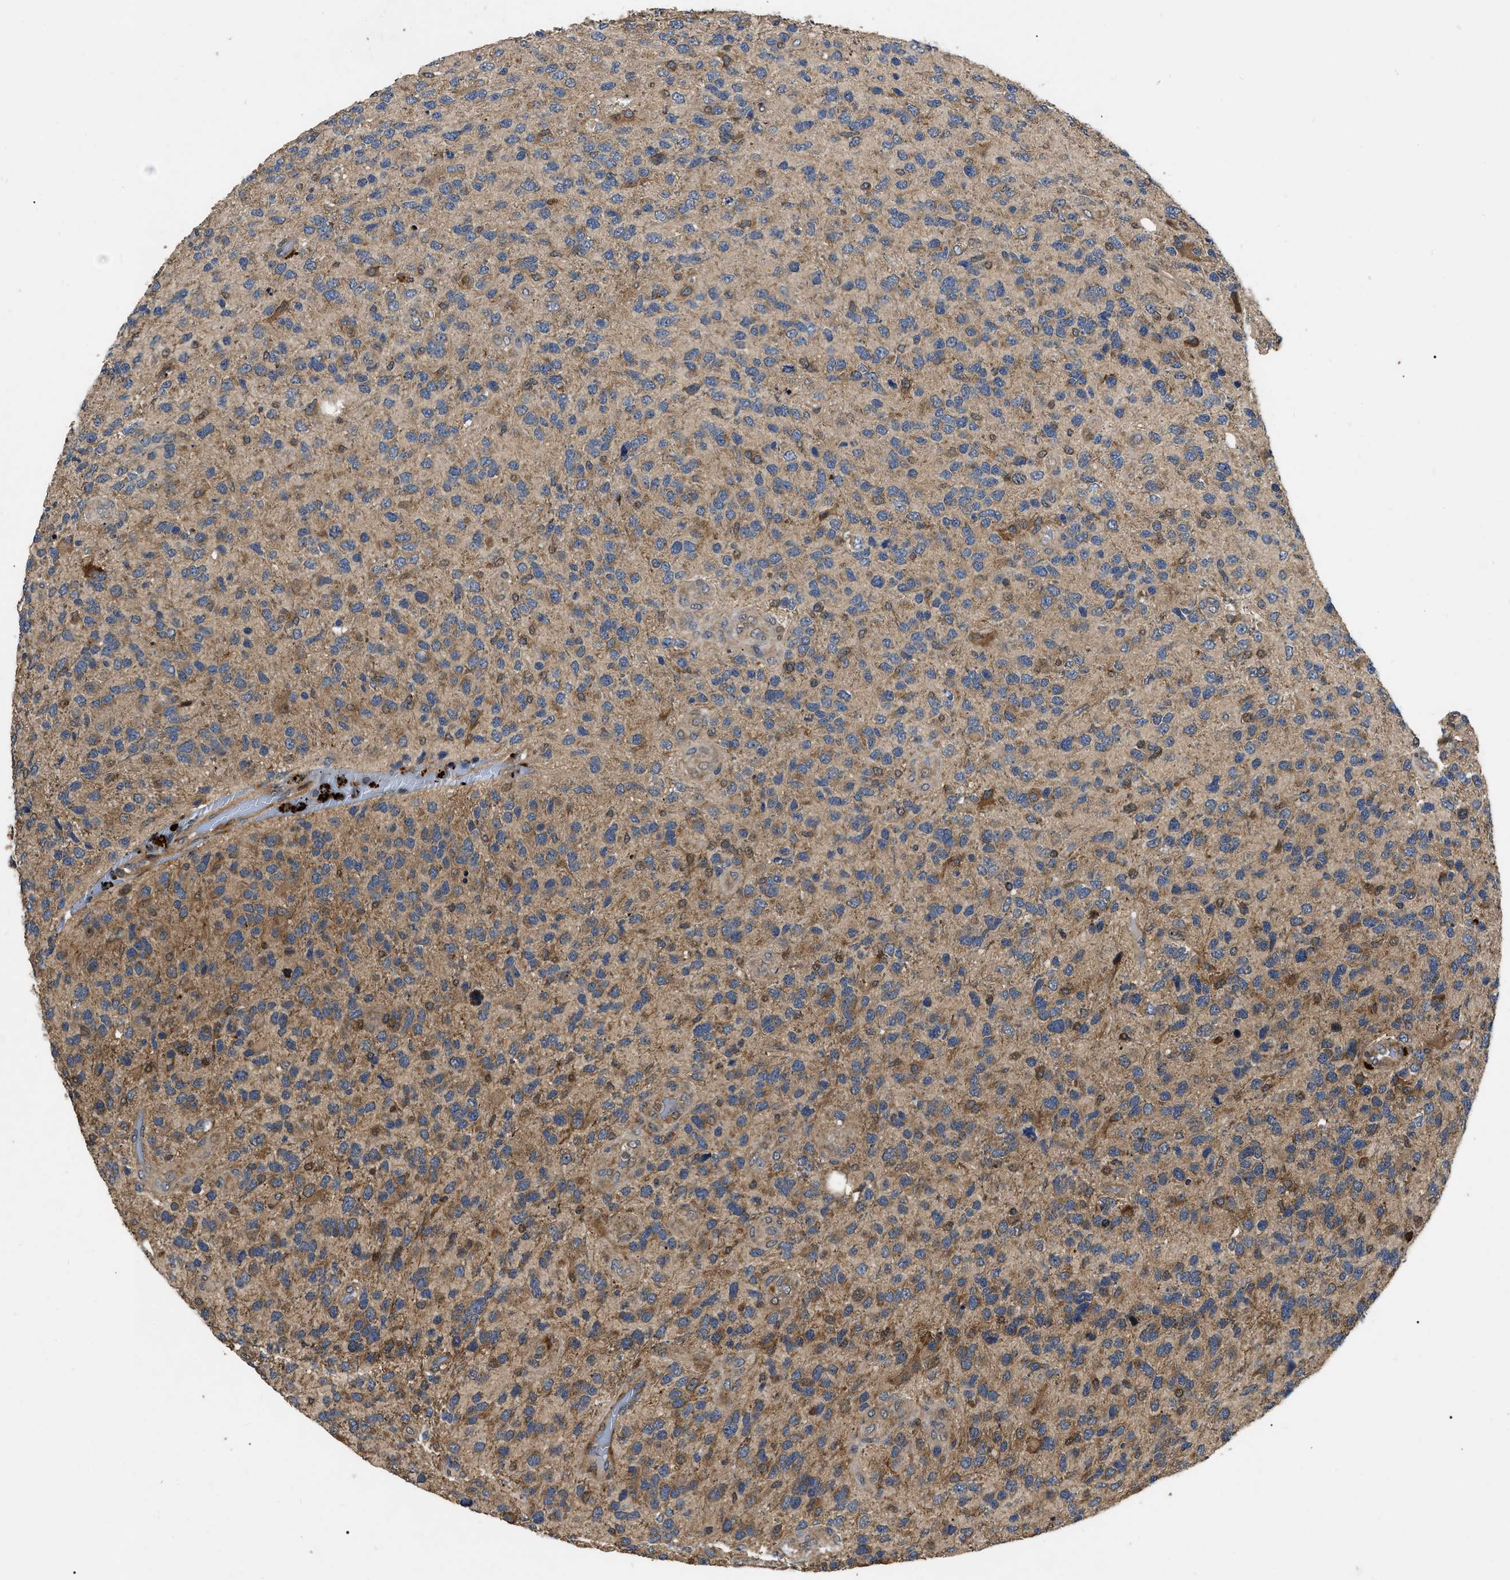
{"staining": {"intensity": "moderate", "quantity": ">75%", "location": "cytoplasmic/membranous"}, "tissue": "glioma", "cell_type": "Tumor cells", "image_type": "cancer", "snomed": [{"axis": "morphology", "description": "Glioma, malignant, High grade"}, {"axis": "topography", "description": "Brain"}], "caption": "The photomicrograph demonstrates immunohistochemical staining of malignant glioma (high-grade). There is moderate cytoplasmic/membranous staining is appreciated in approximately >75% of tumor cells. (DAB IHC, brown staining for protein, blue staining for nuclei).", "gene": "PPWD1", "patient": {"sex": "female", "age": 58}}